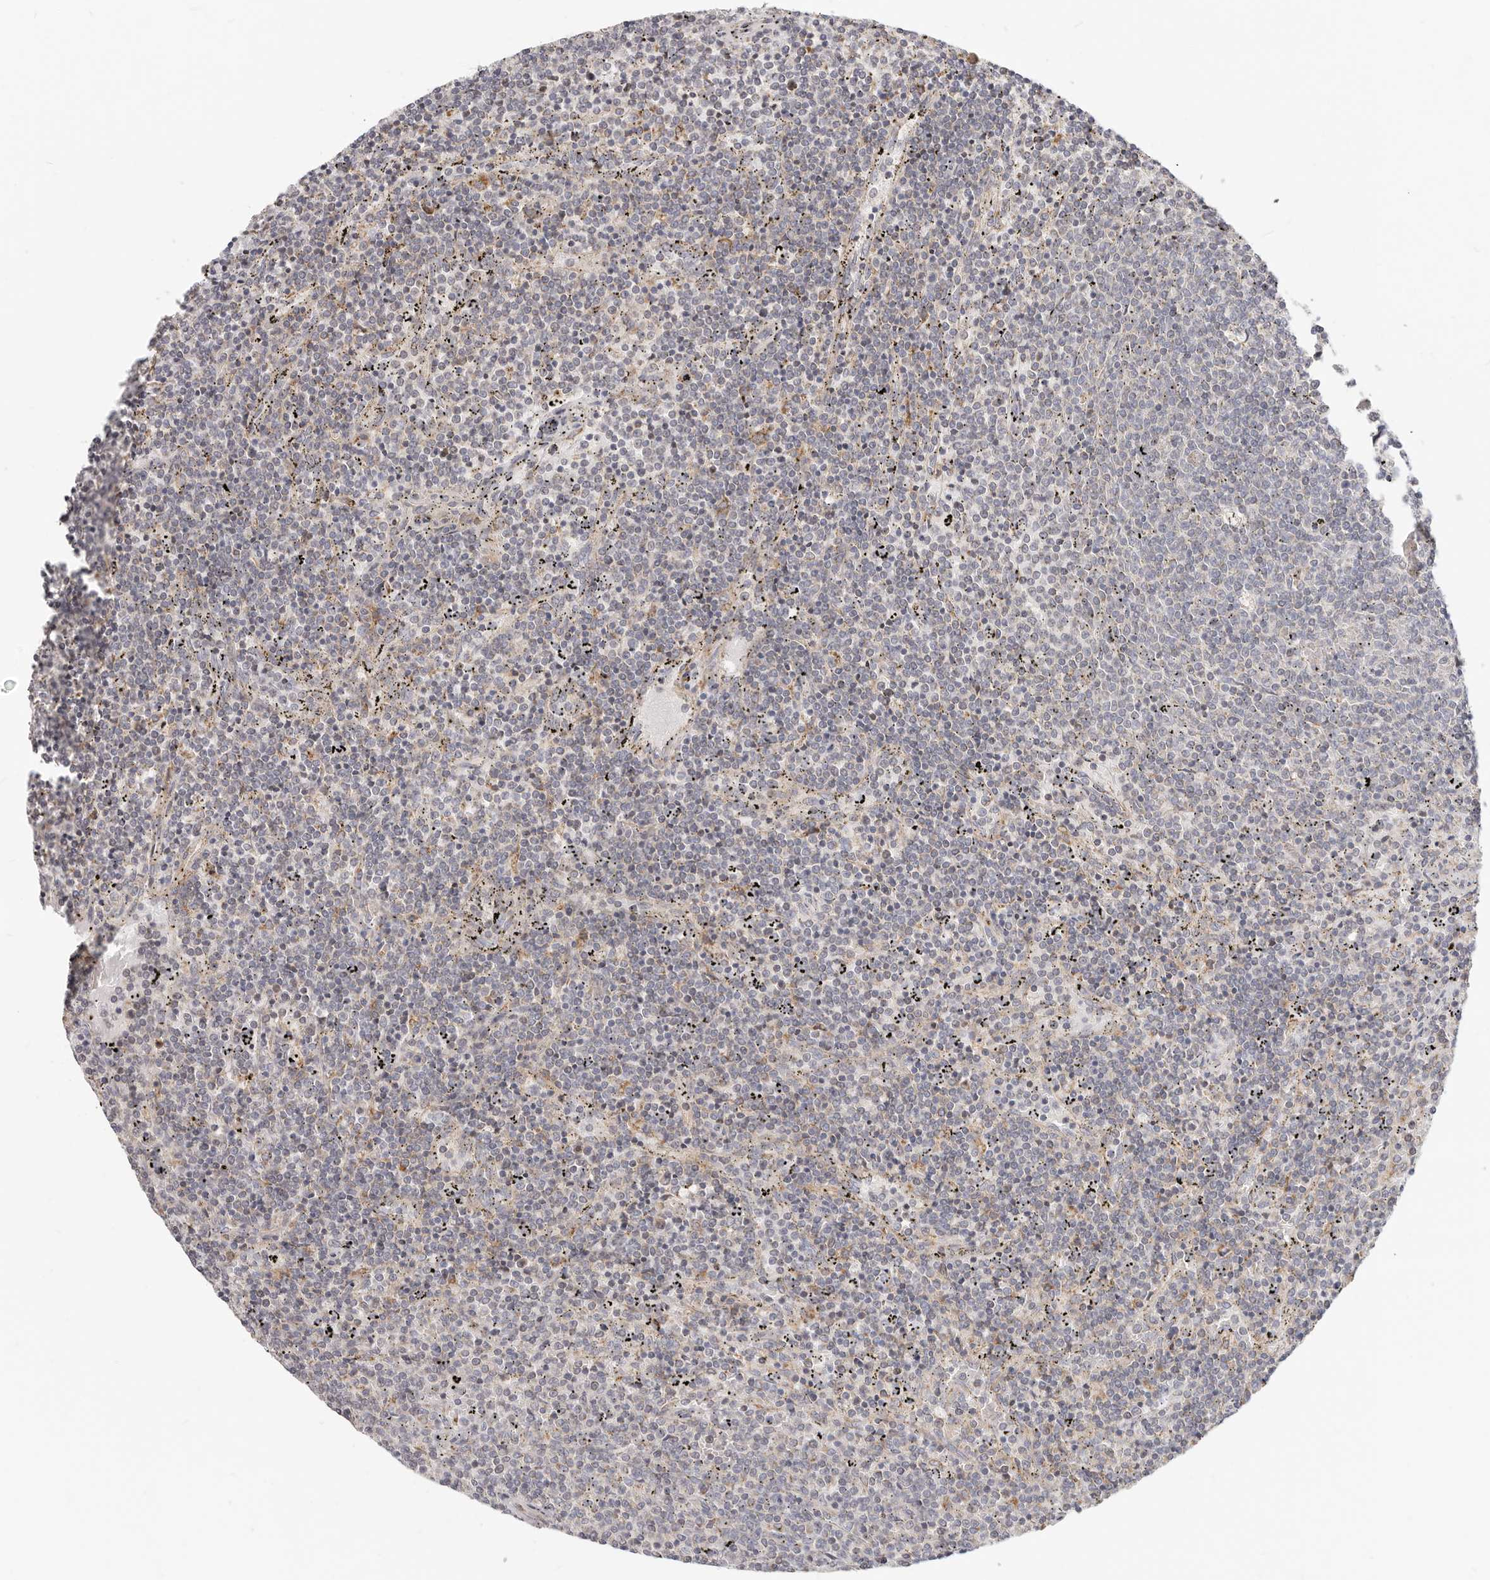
{"staining": {"intensity": "negative", "quantity": "none", "location": "none"}, "tissue": "lymphoma", "cell_type": "Tumor cells", "image_type": "cancer", "snomed": [{"axis": "morphology", "description": "Malignant lymphoma, non-Hodgkin's type, Low grade"}, {"axis": "topography", "description": "Spleen"}], "caption": "A histopathology image of lymphoma stained for a protein exhibits no brown staining in tumor cells.", "gene": "TFB2M", "patient": {"sex": "female", "age": 50}}